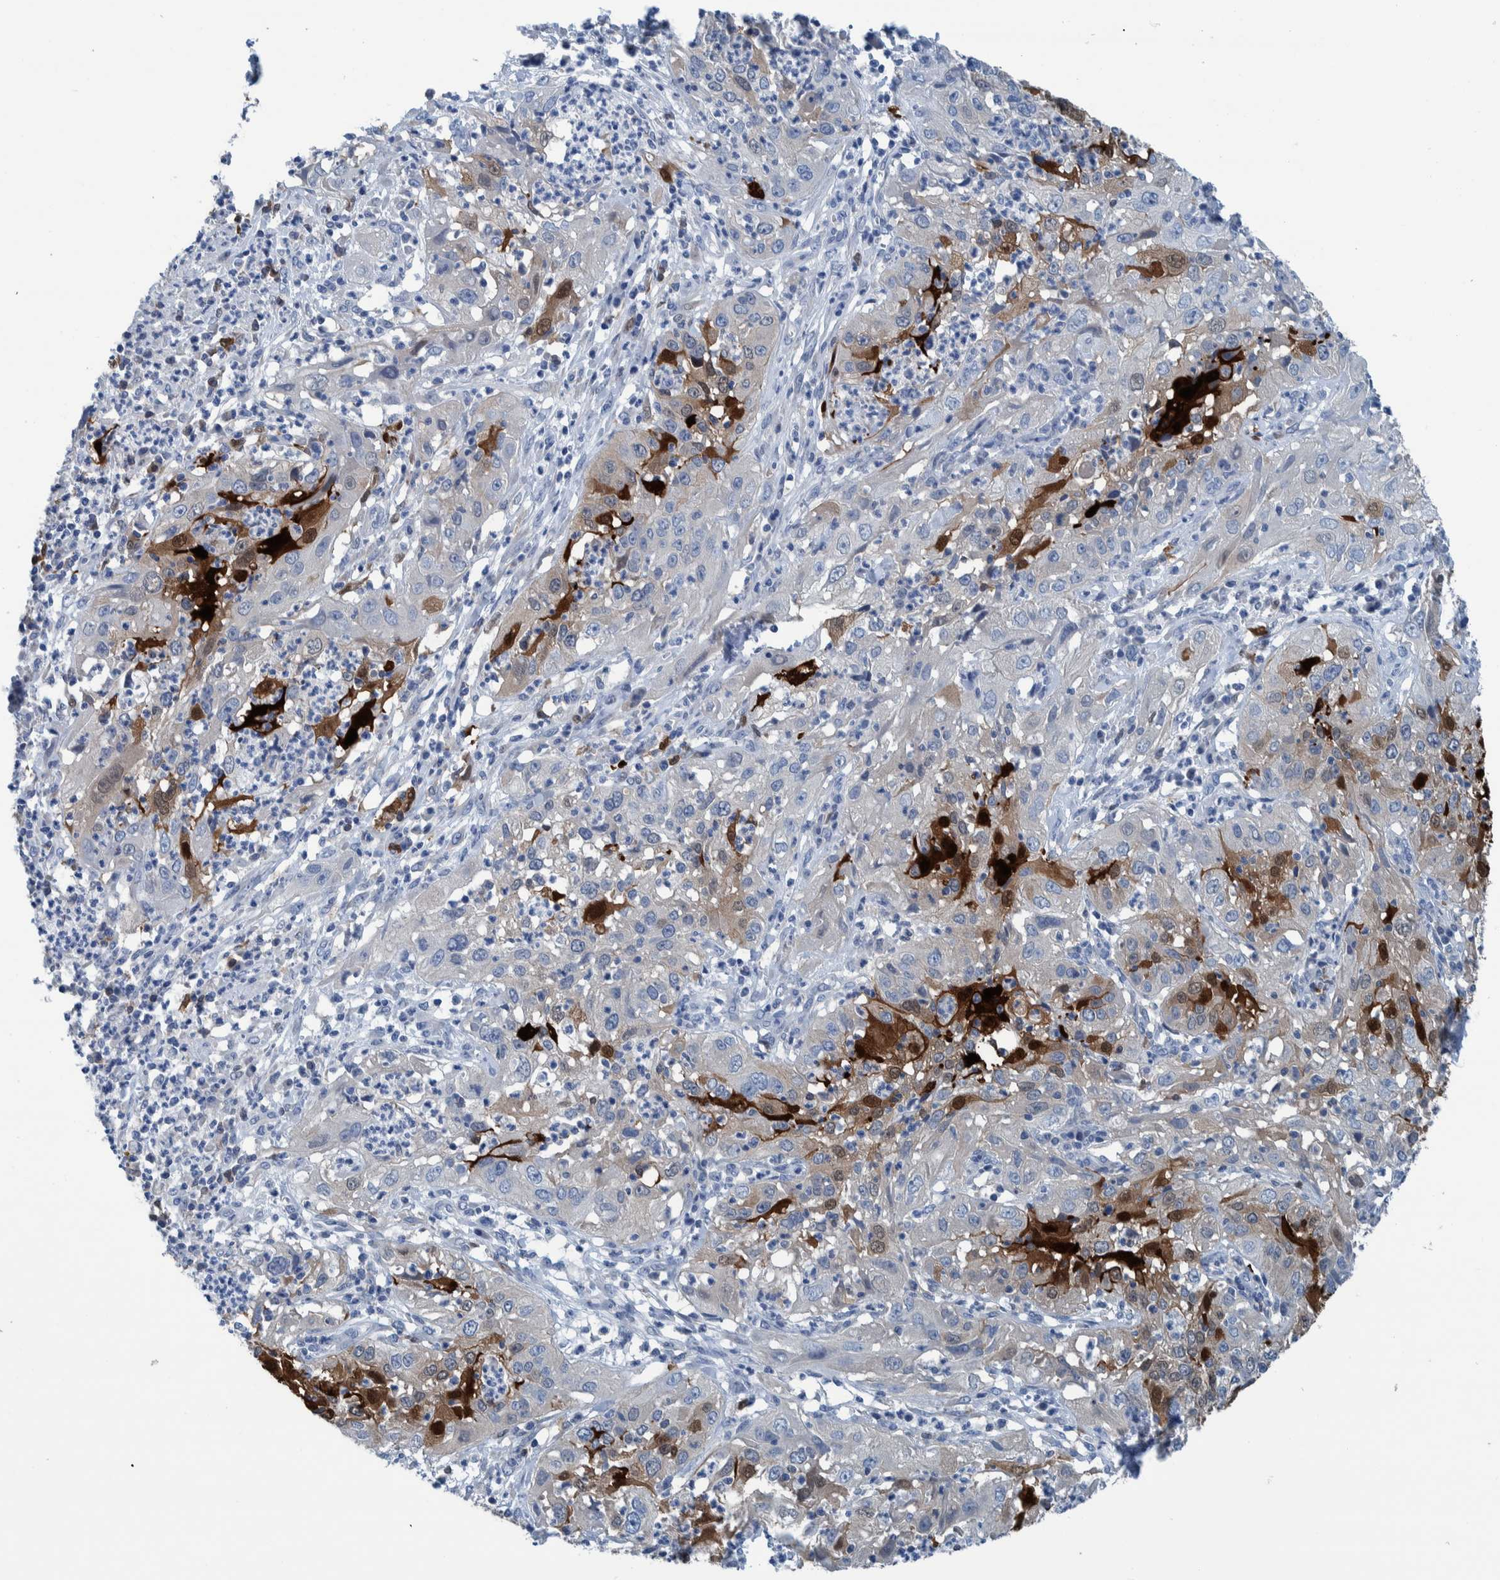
{"staining": {"intensity": "strong", "quantity": "<25%", "location": "cytoplasmic/membranous,nuclear"}, "tissue": "cervical cancer", "cell_type": "Tumor cells", "image_type": "cancer", "snomed": [{"axis": "morphology", "description": "Squamous cell carcinoma, NOS"}, {"axis": "topography", "description": "Cervix"}], "caption": "DAB (3,3'-diaminobenzidine) immunohistochemical staining of cervical cancer (squamous cell carcinoma) exhibits strong cytoplasmic/membranous and nuclear protein staining in about <25% of tumor cells. (Stains: DAB (3,3'-diaminobenzidine) in brown, nuclei in blue, Microscopy: brightfield microscopy at high magnification).", "gene": "IDO1", "patient": {"sex": "female", "age": 32}}